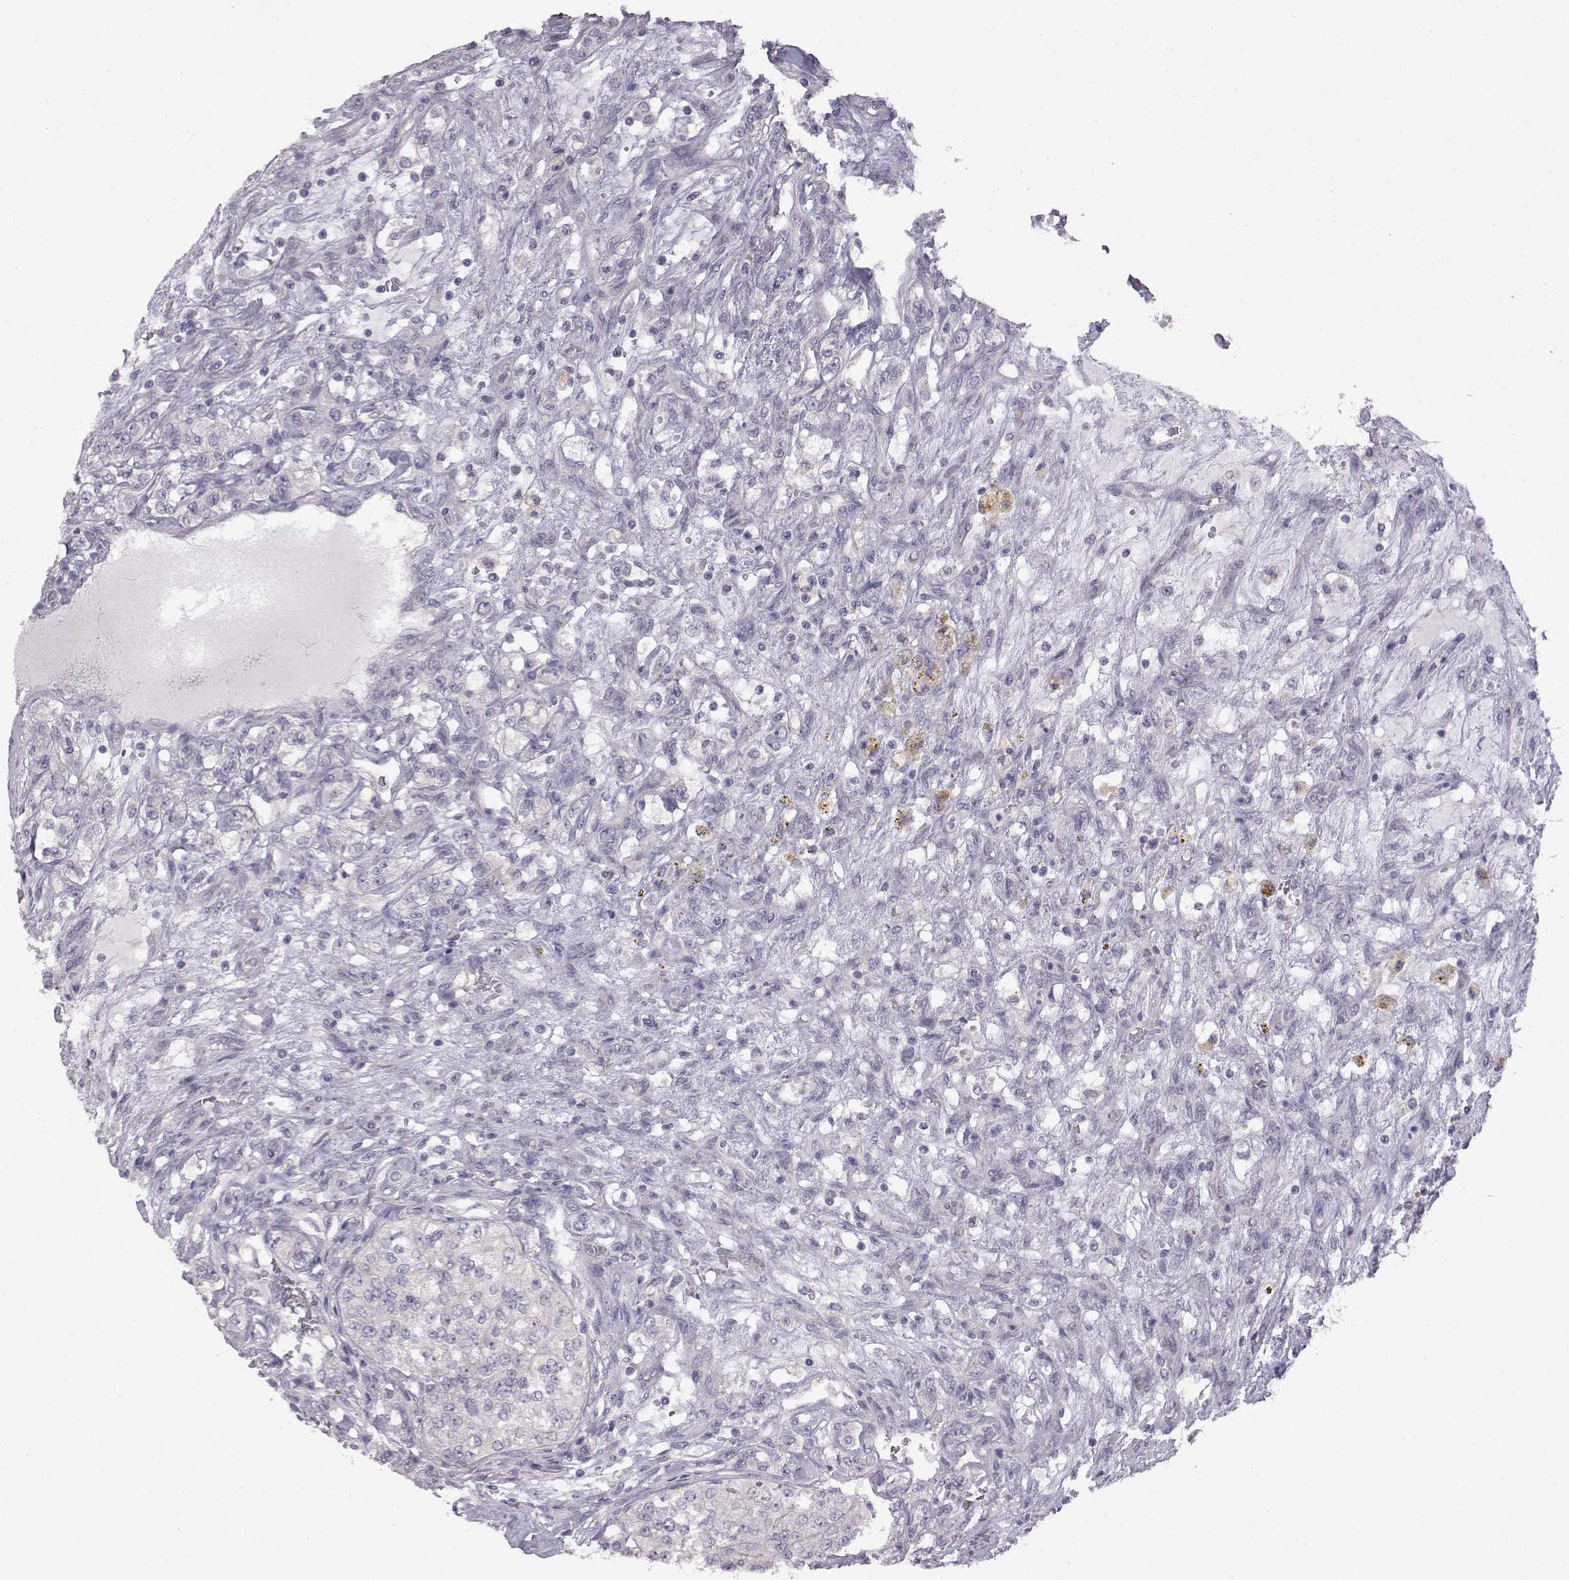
{"staining": {"intensity": "negative", "quantity": "none", "location": "none"}, "tissue": "renal cancer", "cell_type": "Tumor cells", "image_type": "cancer", "snomed": [{"axis": "morphology", "description": "Adenocarcinoma, NOS"}, {"axis": "topography", "description": "Kidney"}], "caption": "High power microscopy image of an immunohistochemistry (IHC) micrograph of renal cancer (adenocarcinoma), revealing no significant staining in tumor cells.", "gene": "VGF", "patient": {"sex": "female", "age": 63}}